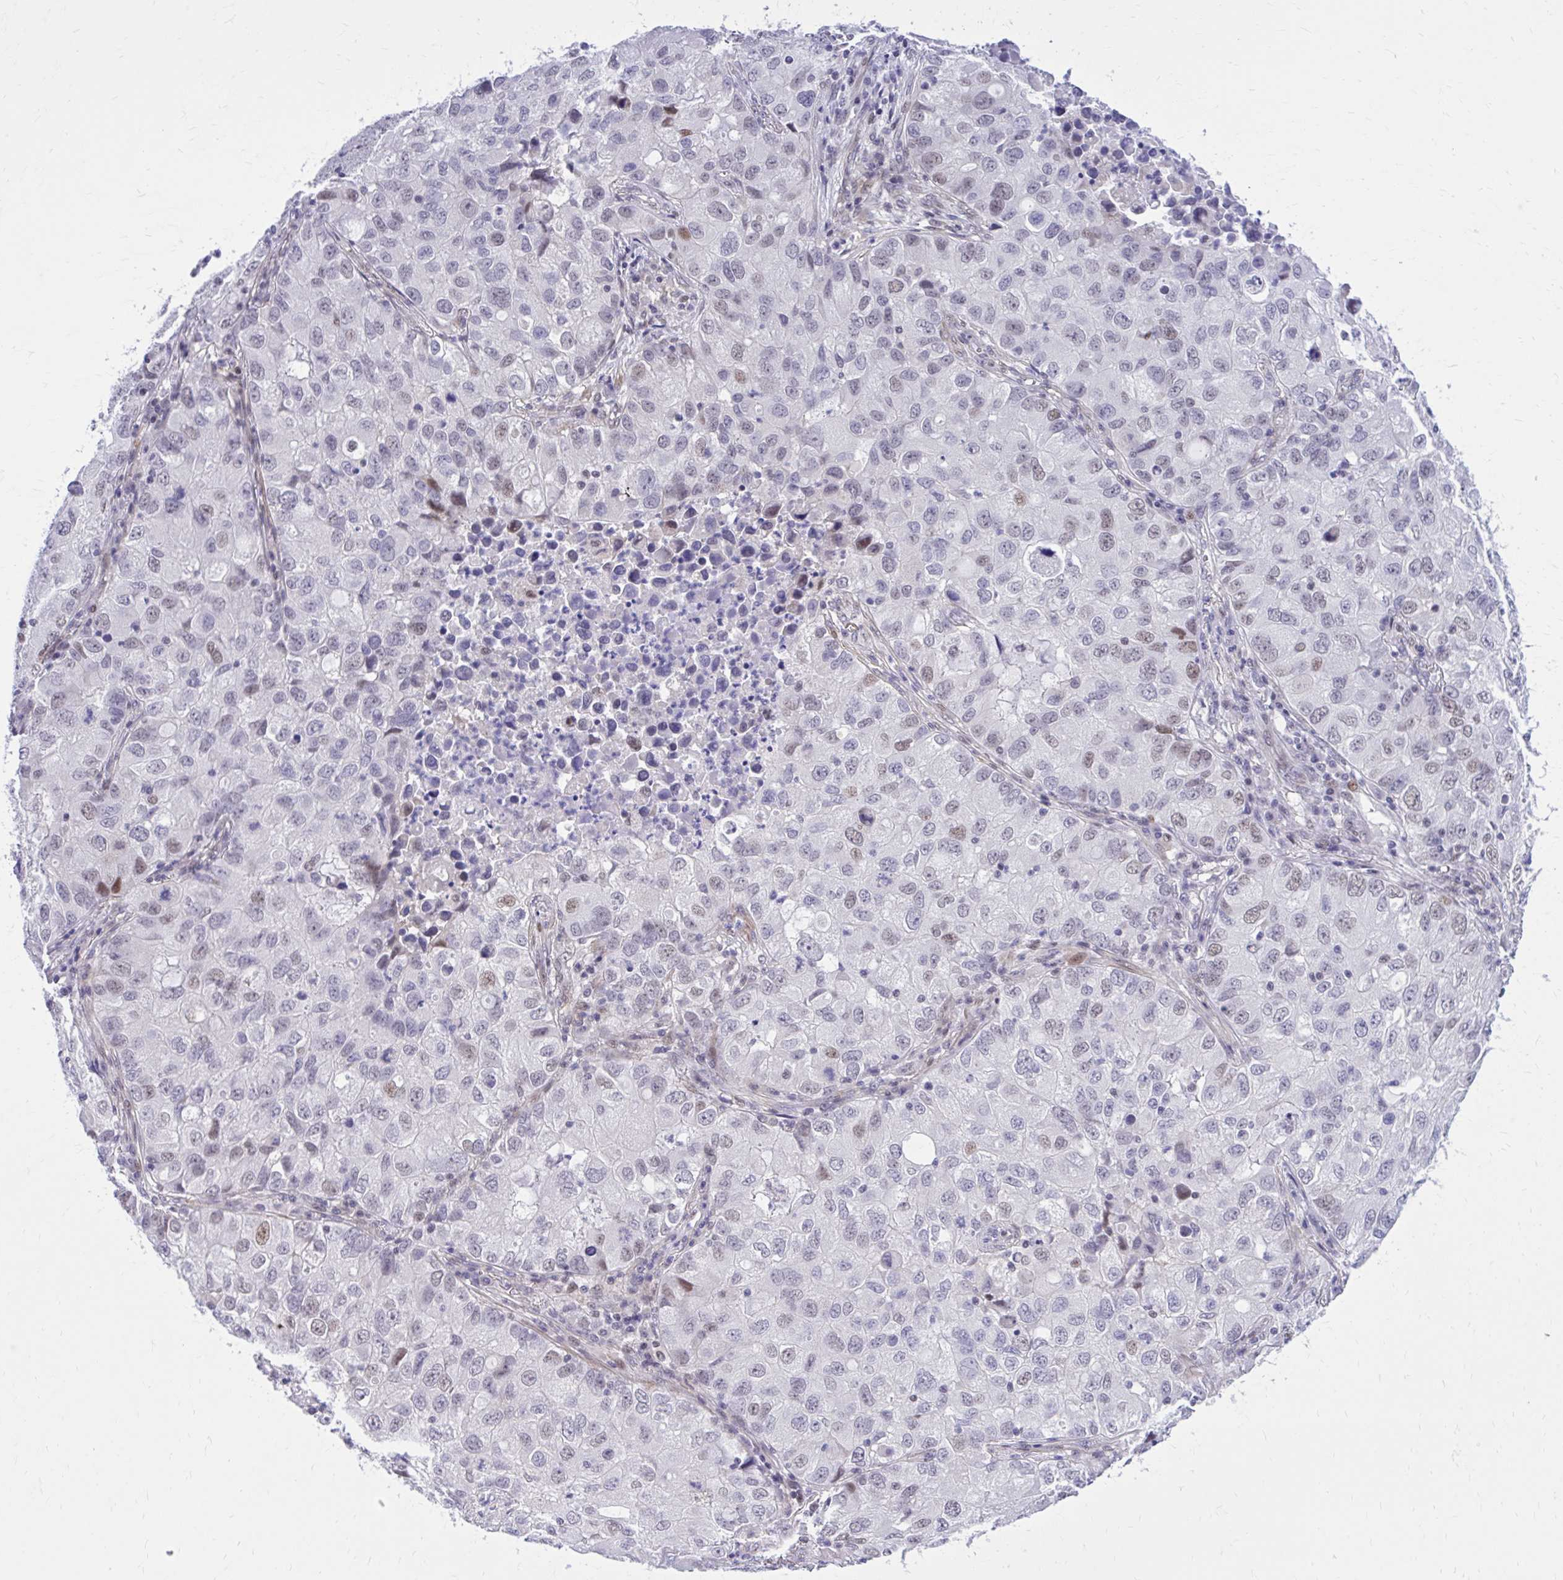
{"staining": {"intensity": "weak", "quantity": "25%-75%", "location": "nuclear"}, "tissue": "lung cancer", "cell_type": "Tumor cells", "image_type": "cancer", "snomed": [{"axis": "morphology", "description": "Normal morphology"}, {"axis": "morphology", "description": "Adenocarcinoma, NOS"}, {"axis": "topography", "description": "Lymph node"}, {"axis": "topography", "description": "Lung"}], "caption": "IHC of human lung cancer demonstrates low levels of weak nuclear expression in approximately 25%-75% of tumor cells.", "gene": "ZBTB25", "patient": {"sex": "female", "age": 51}}